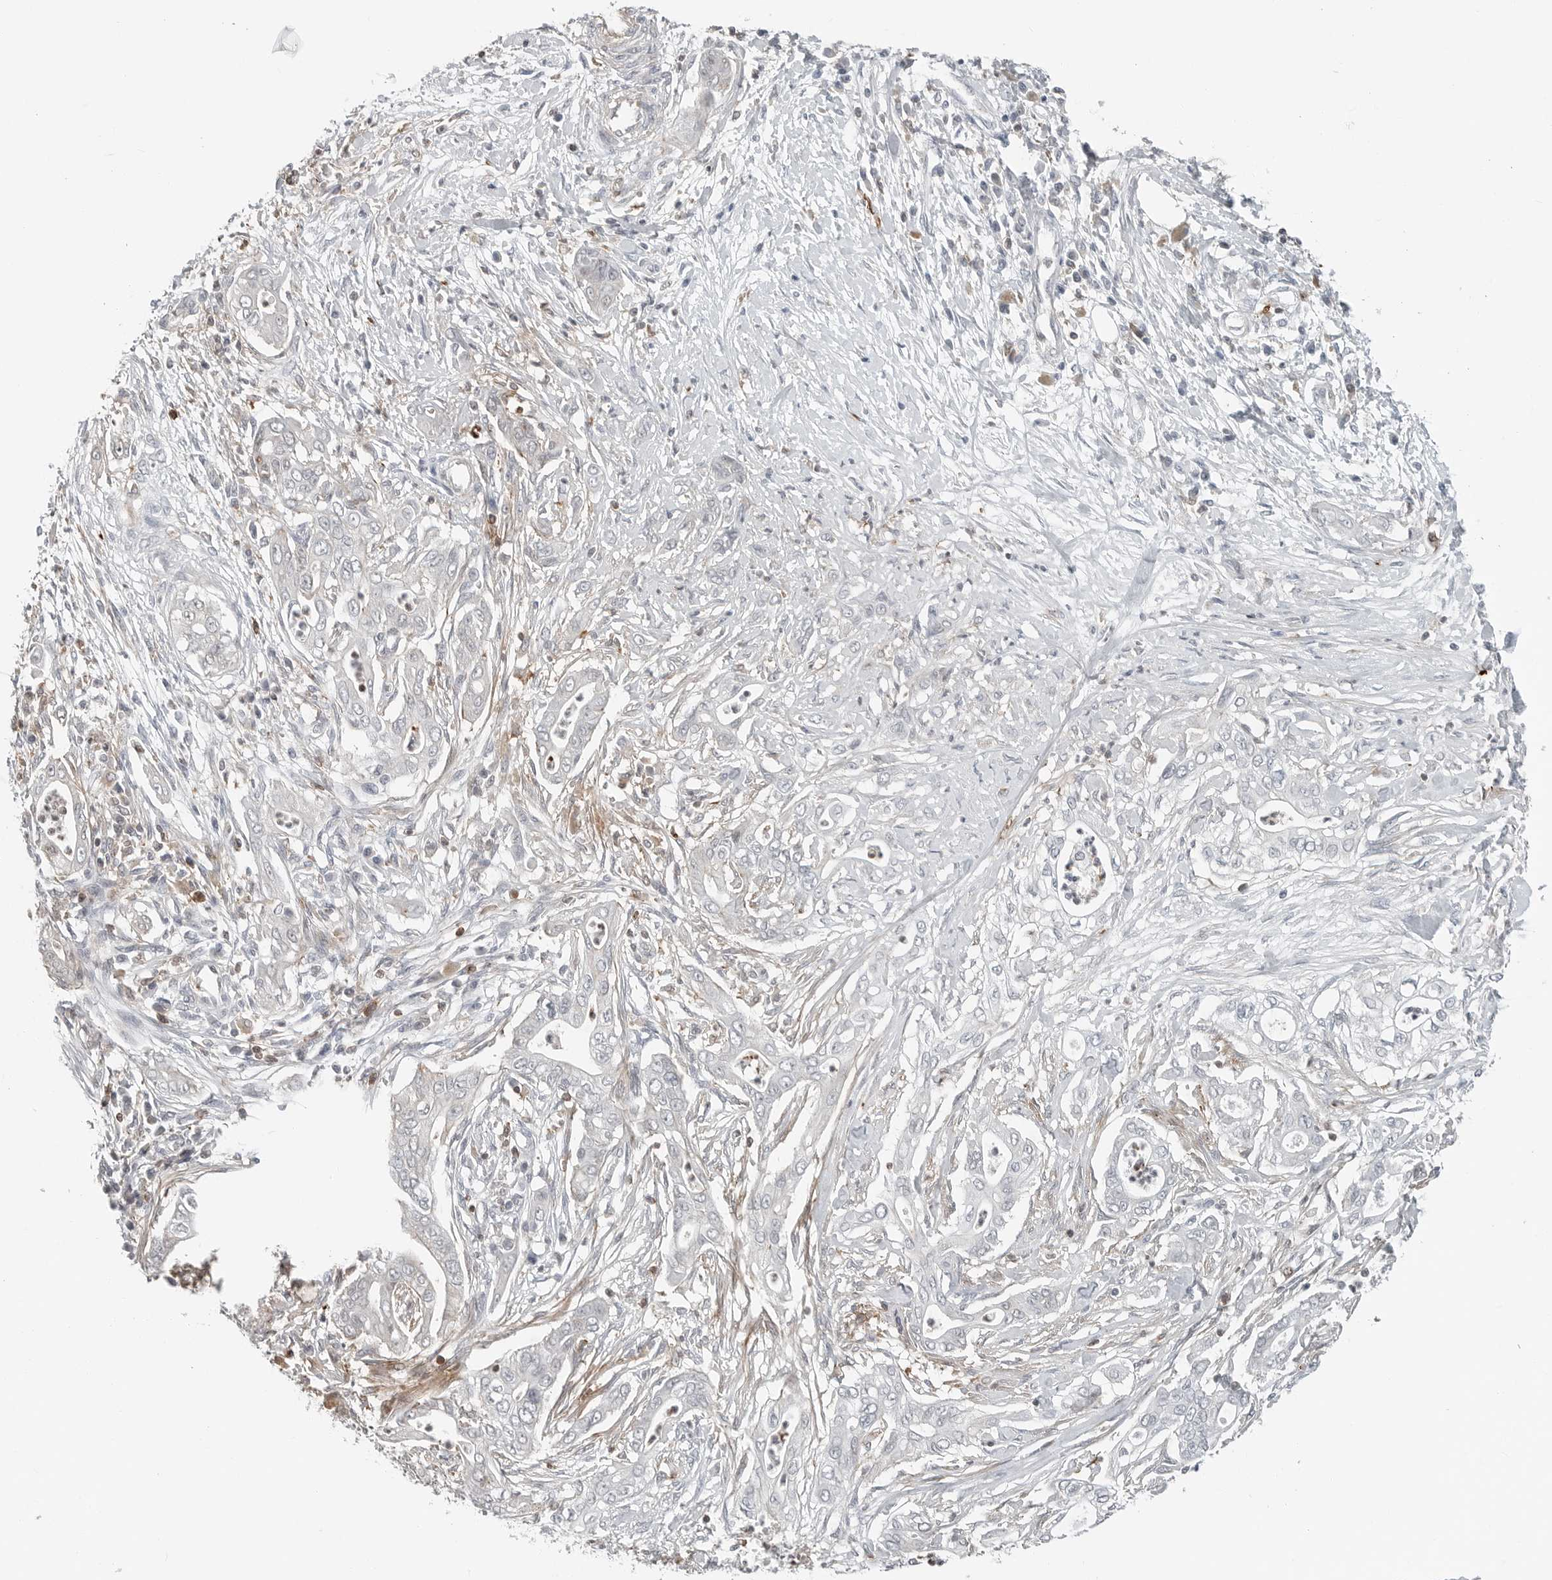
{"staining": {"intensity": "negative", "quantity": "none", "location": "none"}, "tissue": "pancreatic cancer", "cell_type": "Tumor cells", "image_type": "cancer", "snomed": [{"axis": "morphology", "description": "Adenocarcinoma, NOS"}, {"axis": "topography", "description": "Pancreas"}], "caption": "An image of human pancreatic cancer is negative for staining in tumor cells.", "gene": "LEFTY2", "patient": {"sex": "male", "age": 58}}